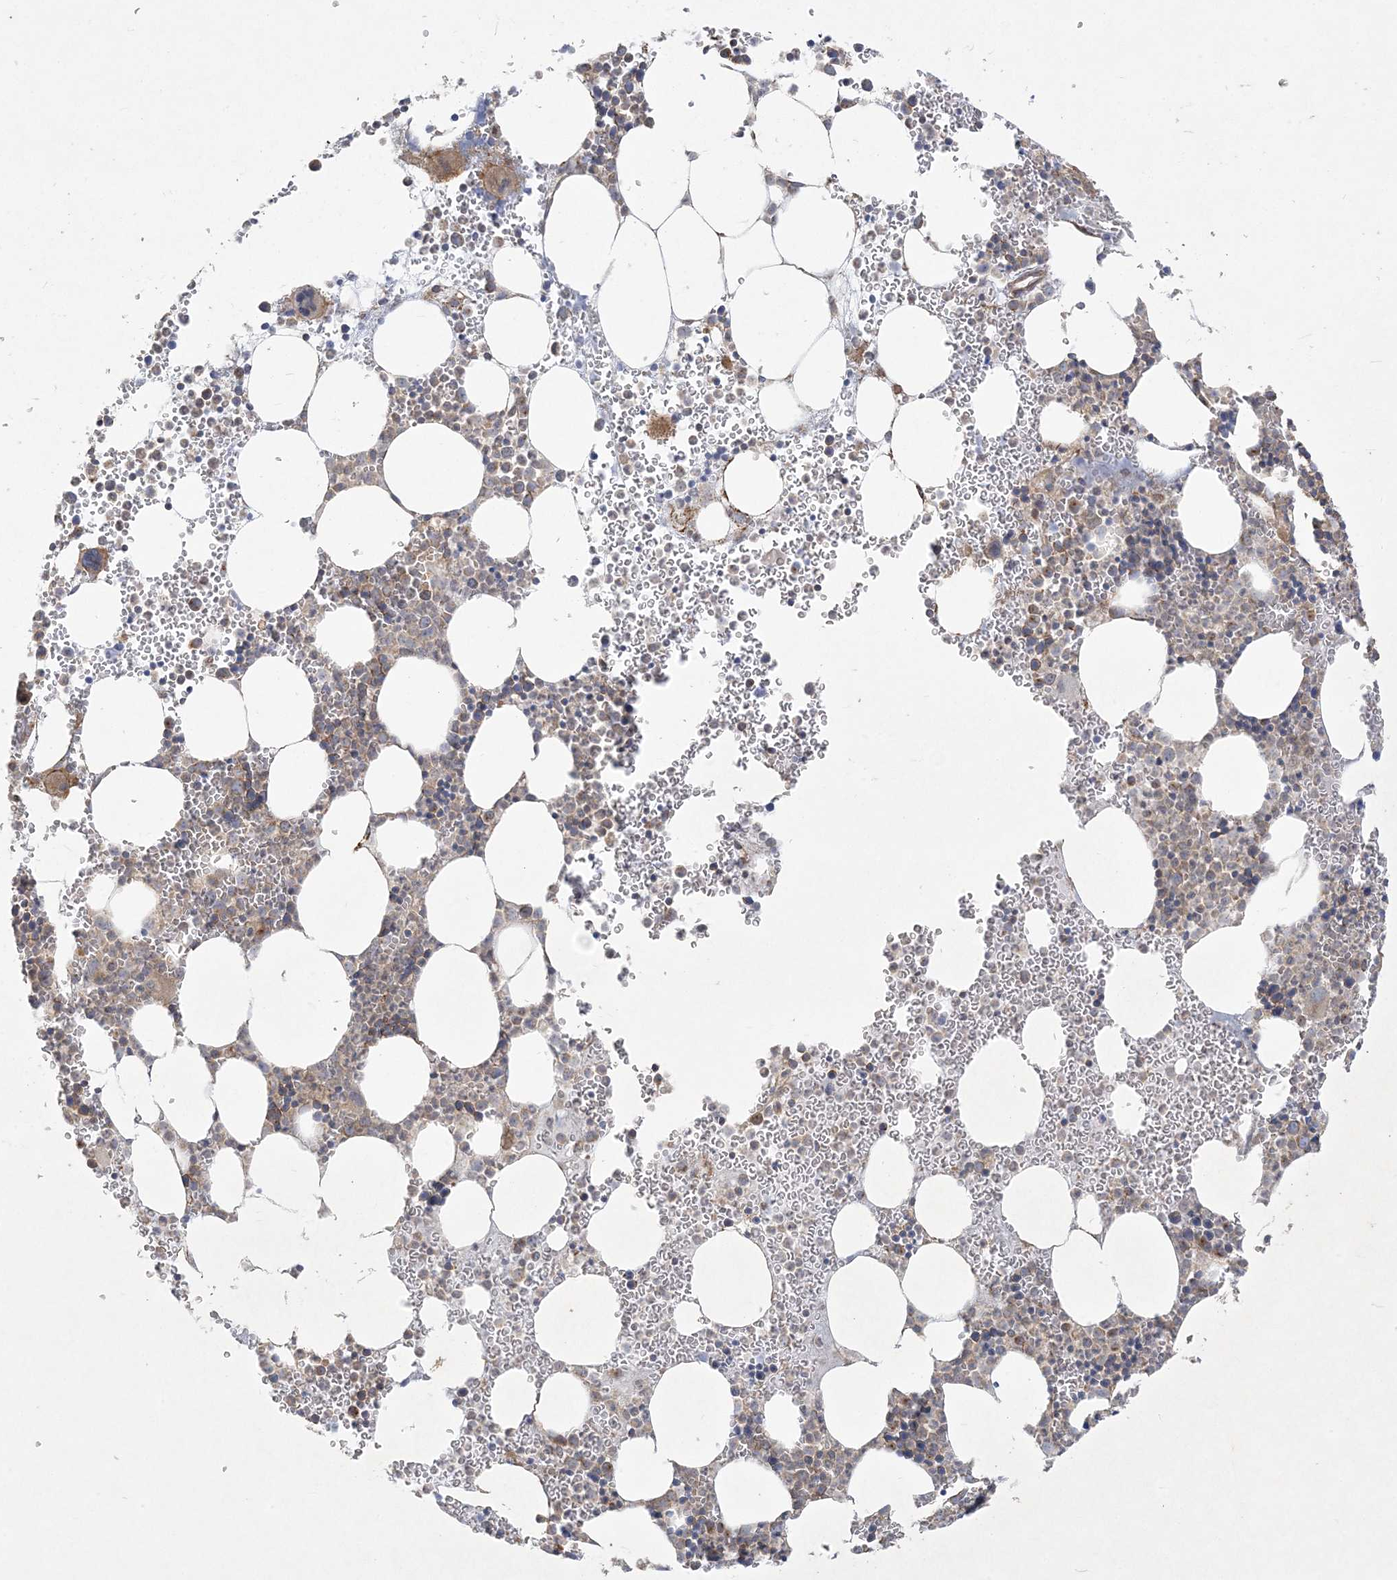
{"staining": {"intensity": "moderate", "quantity": "25%-75%", "location": "cytoplasmic/membranous"}, "tissue": "bone marrow", "cell_type": "Hematopoietic cells", "image_type": "normal", "snomed": [{"axis": "morphology", "description": "Normal tissue, NOS"}, {"axis": "topography", "description": "Bone marrow"}], "caption": "Immunohistochemistry histopathology image of normal bone marrow: bone marrow stained using IHC shows medium levels of moderate protein expression localized specifically in the cytoplasmic/membranous of hematopoietic cells, appearing as a cytoplasmic/membranous brown color.", "gene": "ZC3H6", "patient": {"sex": "female", "age": 78}}